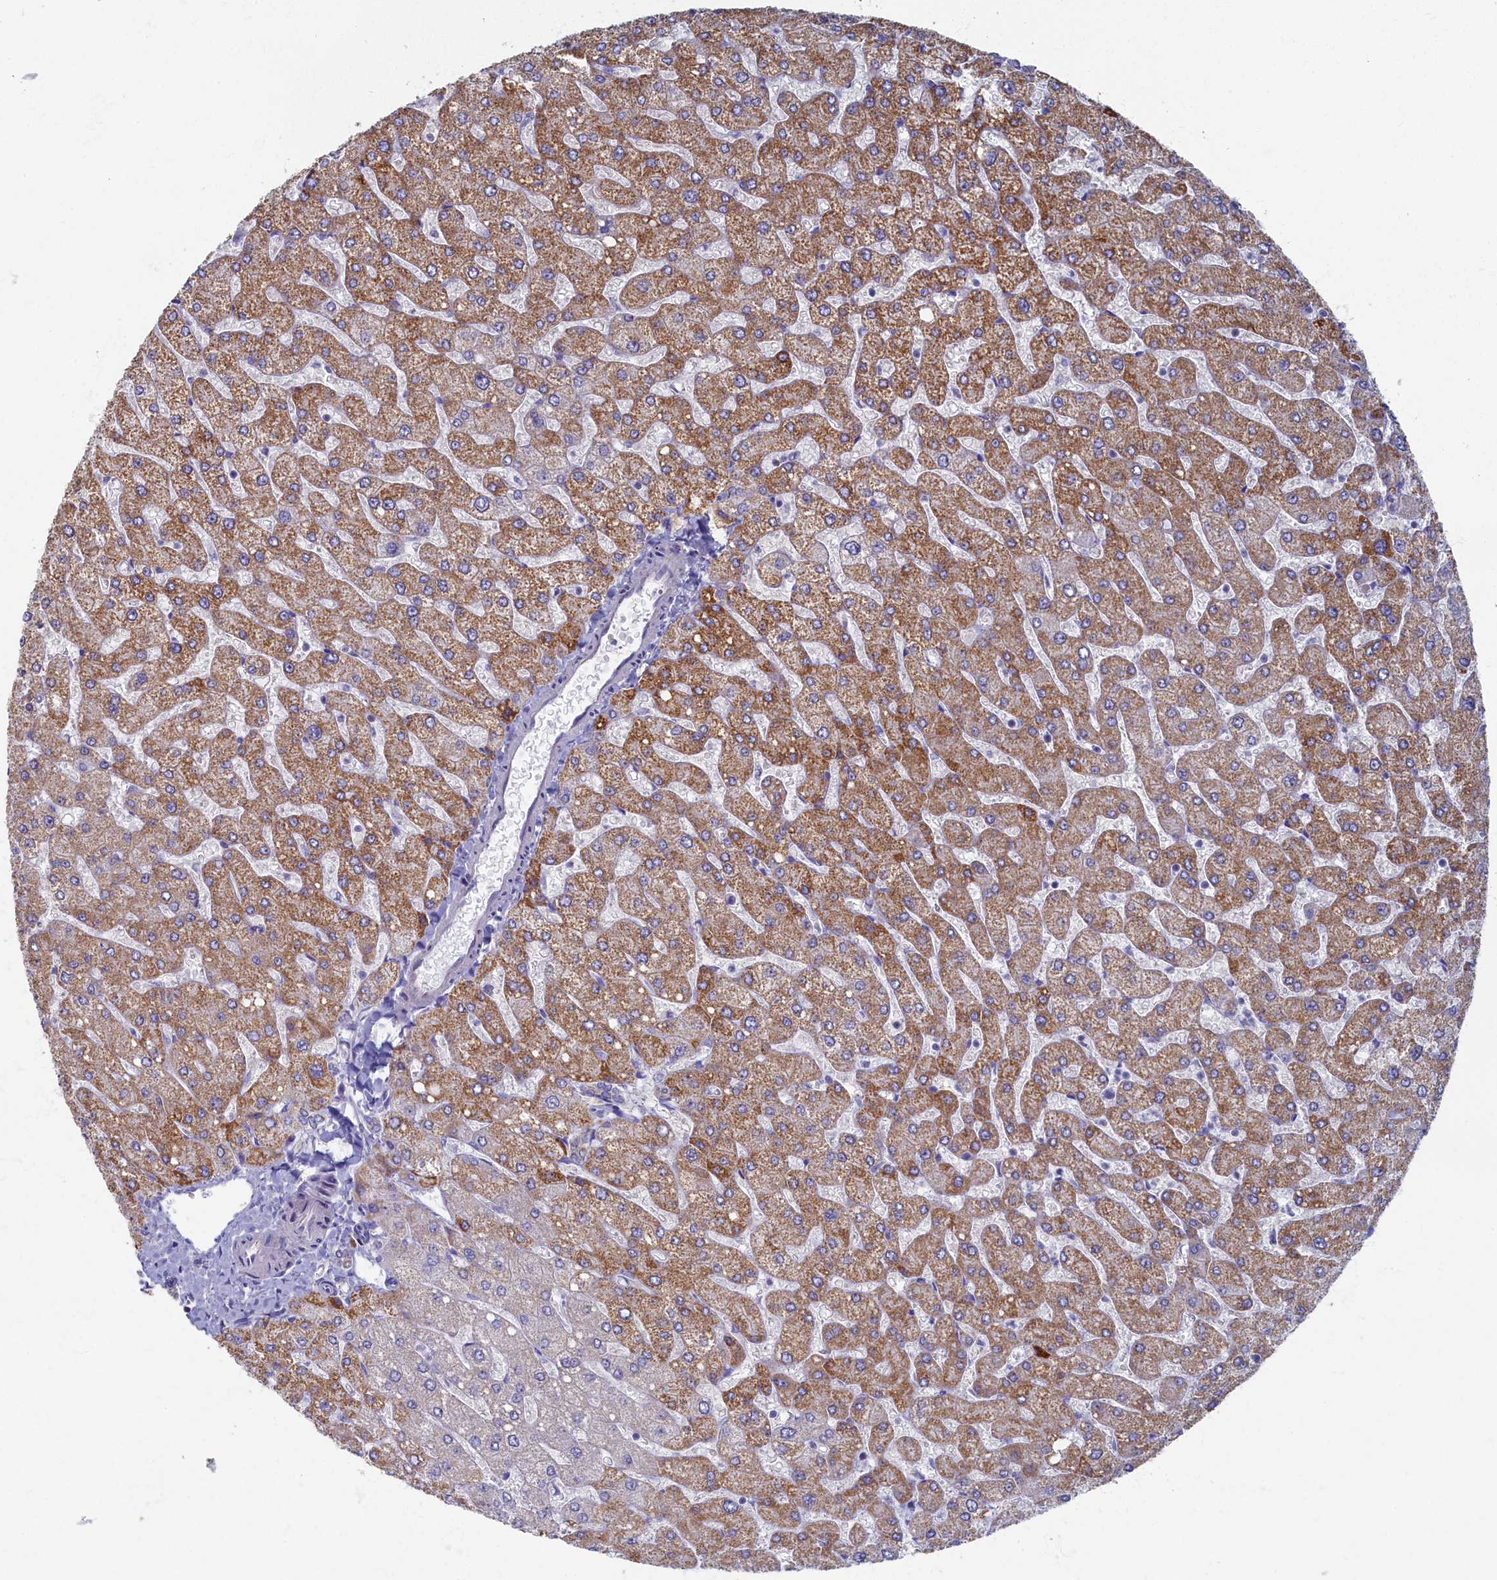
{"staining": {"intensity": "negative", "quantity": "none", "location": "none"}, "tissue": "liver", "cell_type": "Cholangiocytes", "image_type": "normal", "snomed": [{"axis": "morphology", "description": "Normal tissue, NOS"}, {"axis": "topography", "description": "Liver"}], "caption": "Cholangiocytes show no significant protein positivity in benign liver. (IHC, brightfield microscopy, high magnification).", "gene": "OCIAD2", "patient": {"sex": "male", "age": 55}}